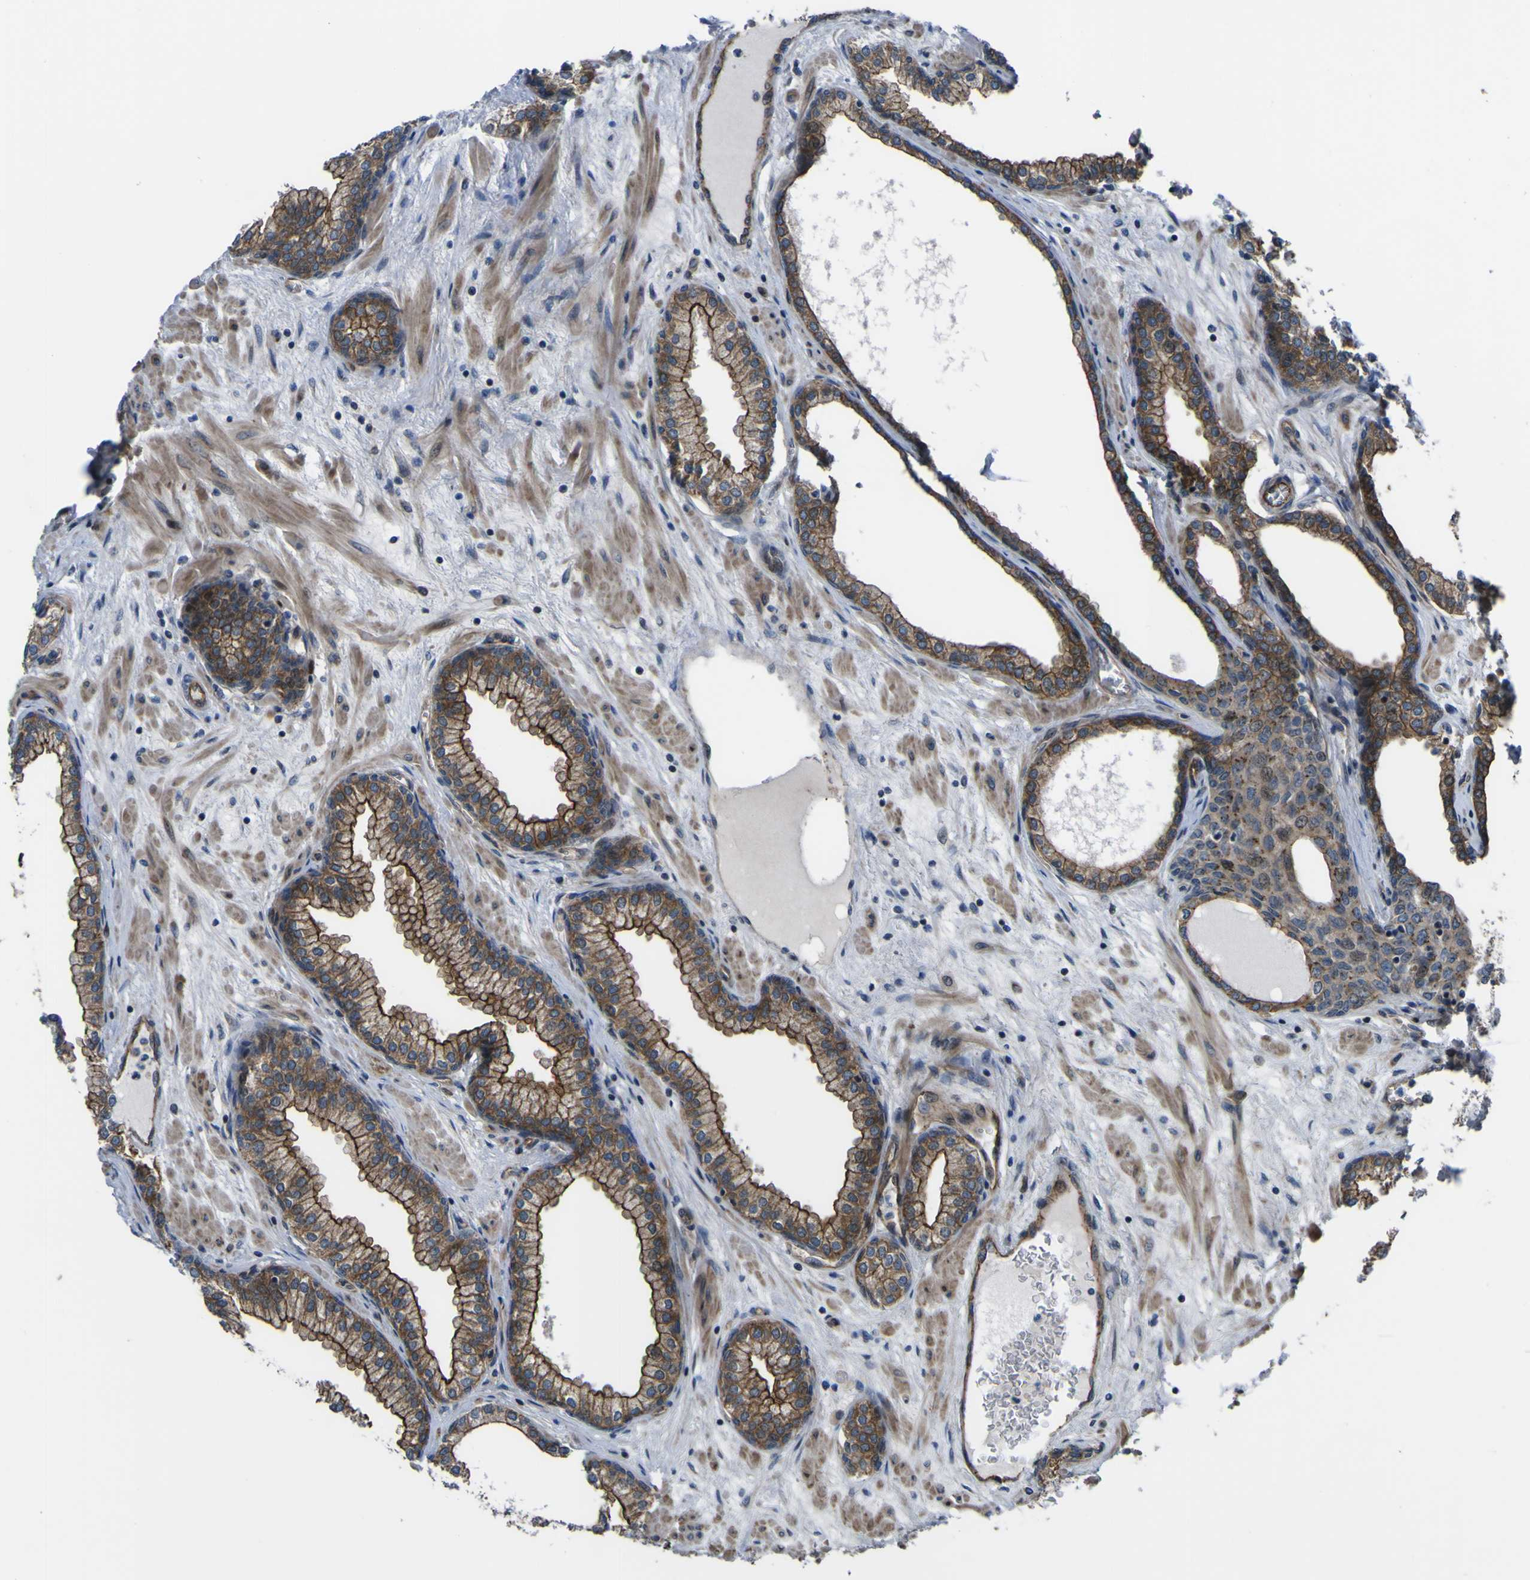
{"staining": {"intensity": "moderate", "quantity": ">75%", "location": "cytoplasmic/membranous"}, "tissue": "prostate", "cell_type": "Glandular cells", "image_type": "normal", "snomed": [{"axis": "morphology", "description": "Normal tissue, NOS"}, {"axis": "morphology", "description": "Urothelial carcinoma, Low grade"}, {"axis": "topography", "description": "Urinary bladder"}, {"axis": "topography", "description": "Prostate"}], "caption": "High-magnification brightfield microscopy of normal prostate stained with DAB (3,3'-diaminobenzidine) (brown) and counterstained with hematoxylin (blue). glandular cells exhibit moderate cytoplasmic/membranous positivity is seen in about>75% of cells. Immunohistochemistry stains the protein in brown and the nuclei are stained blue.", "gene": "FBXO30", "patient": {"sex": "male", "age": 60}}